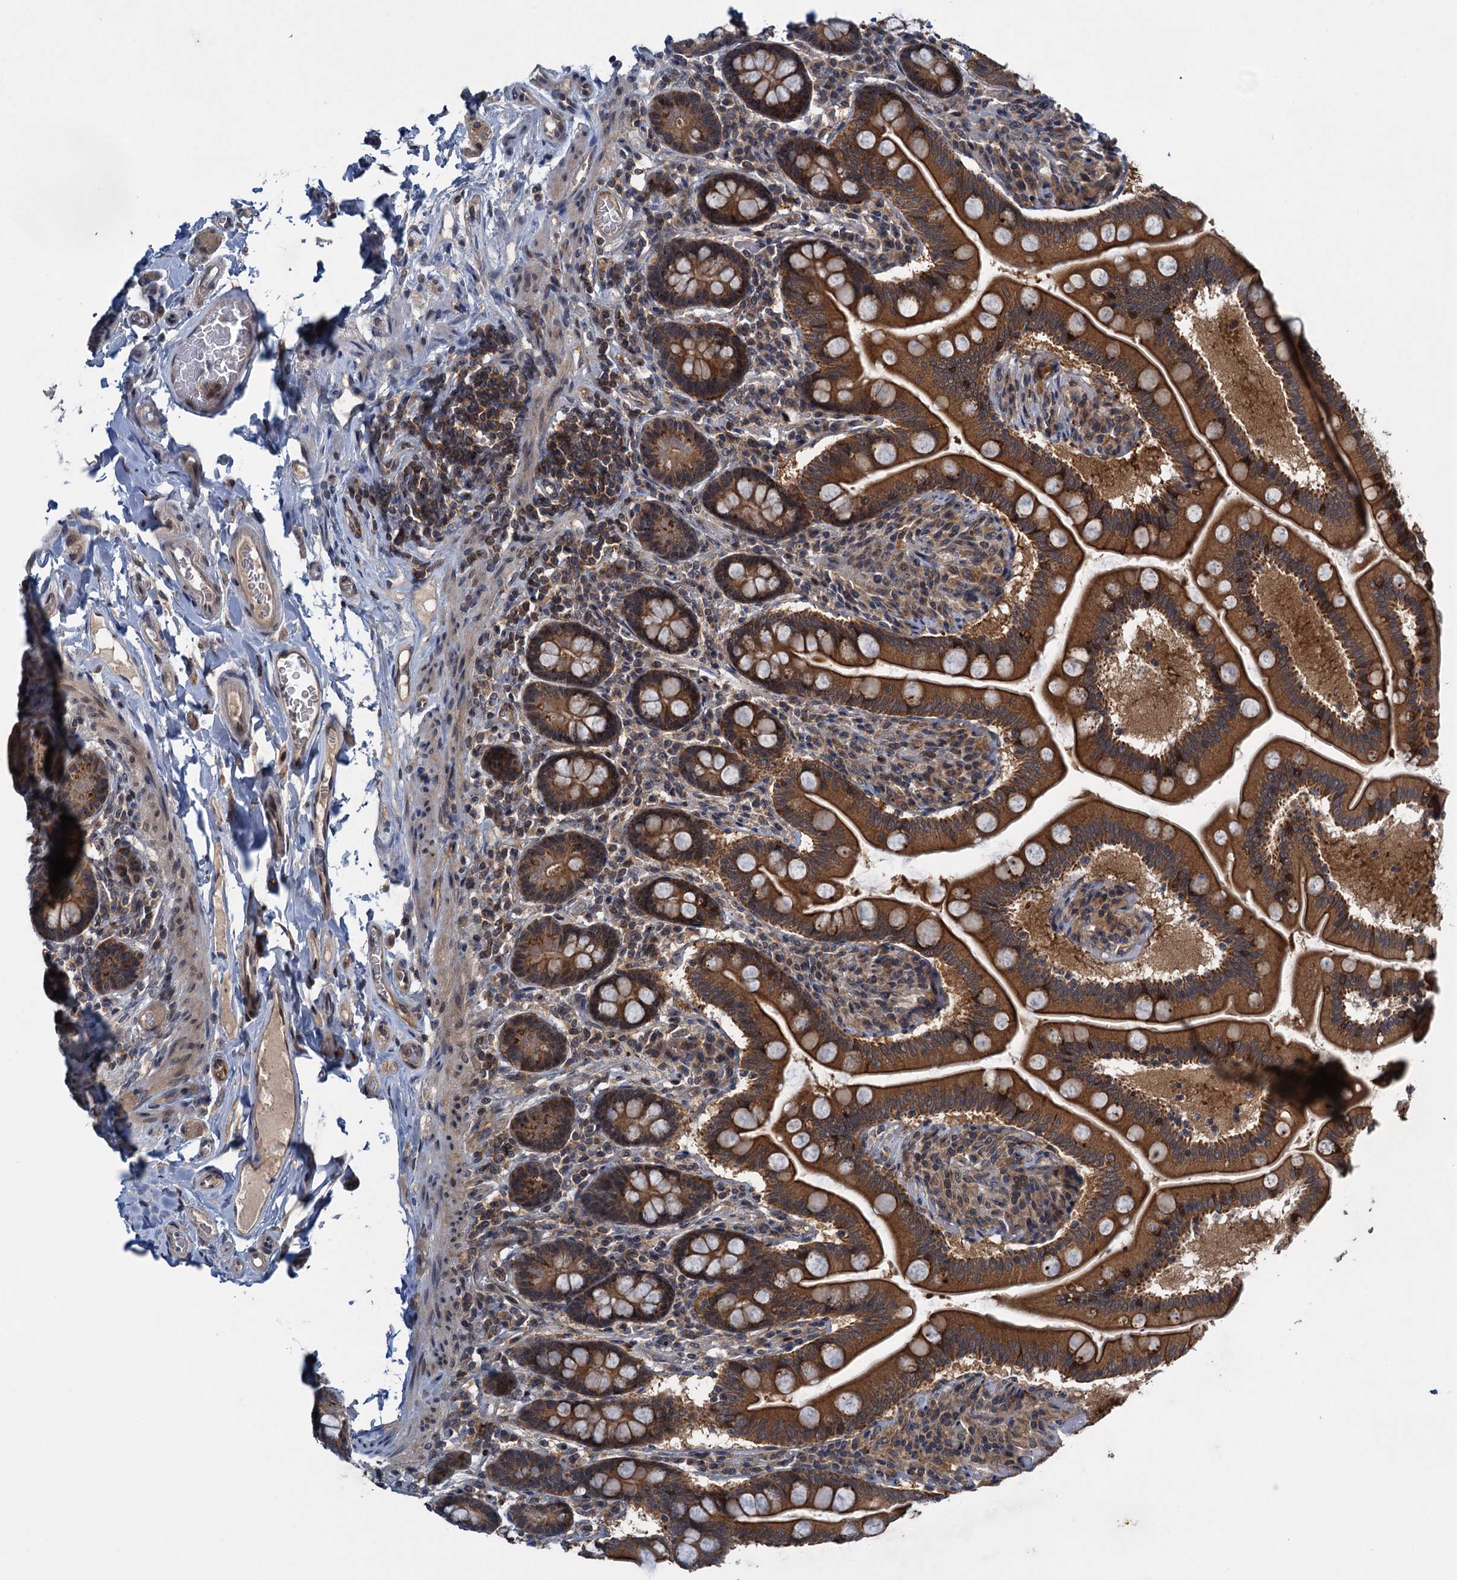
{"staining": {"intensity": "strong", "quantity": ">75%", "location": "cytoplasmic/membranous"}, "tissue": "small intestine", "cell_type": "Glandular cells", "image_type": "normal", "snomed": [{"axis": "morphology", "description": "Normal tissue, NOS"}, {"axis": "topography", "description": "Small intestine"}], "caption": "Strong cytoplasmic/membranous protein expression is present in approximately >75% of glandular cells in small intestine. The protein is stained brown, and the nuclei are stained in blue (DAB (3,3'-diaminobenzidine) IHC with brightfield microscopy, high magnification).", "gene": "RNF165", "patient": {"sex": "female", "age": 64}}